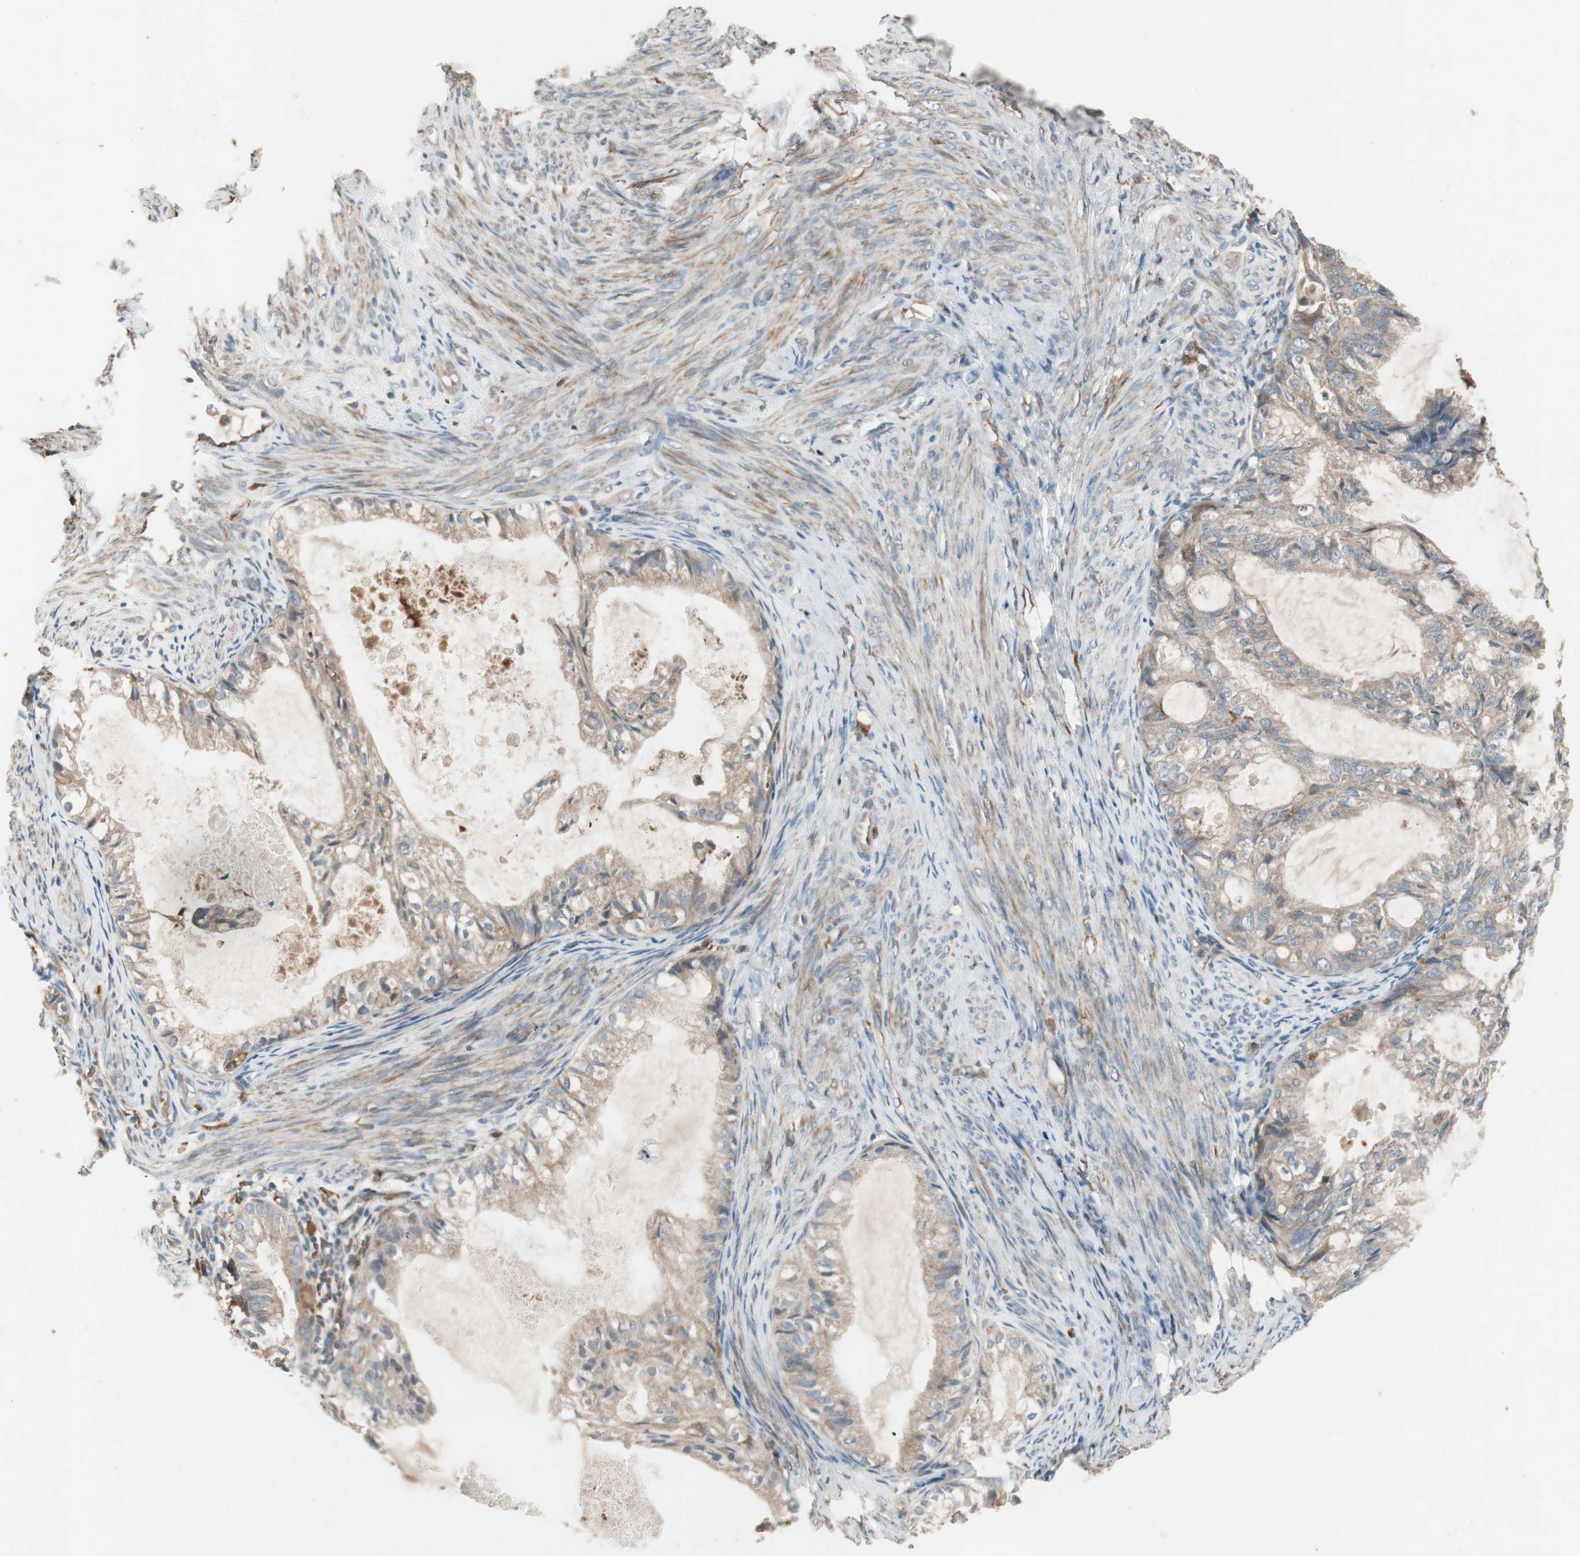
{"staining": {"intensity": "moderate", "quantity": ">75%", "location": "cytoplasmic/membranous"}, "tissue": "cervical cancer", "cell_type": "Tumor cells", "image_type": "cancer", "snomed": [{"axis": "morphology", "description": "Normal tissue, NOS"}, {"axis": "morphology", "description": "Adenocarcinoma, NOS"}, {"axis": "topography", "description": "Cervix"}, {"axis": "topography", "description": "Endometrium"}], "caption": "IHC micrograph of neoplastic tissue: cervical cancer stained using immunohistochemistry (IHC) exhibits medium levels of moderate protein expression localized specifically in the cytoplasmic/membranous of tumor cells, appearing as a cytoplasmic/membranous brown color.", "gene": "STAB1", "patient": {"sex": "female", "age": 86}}